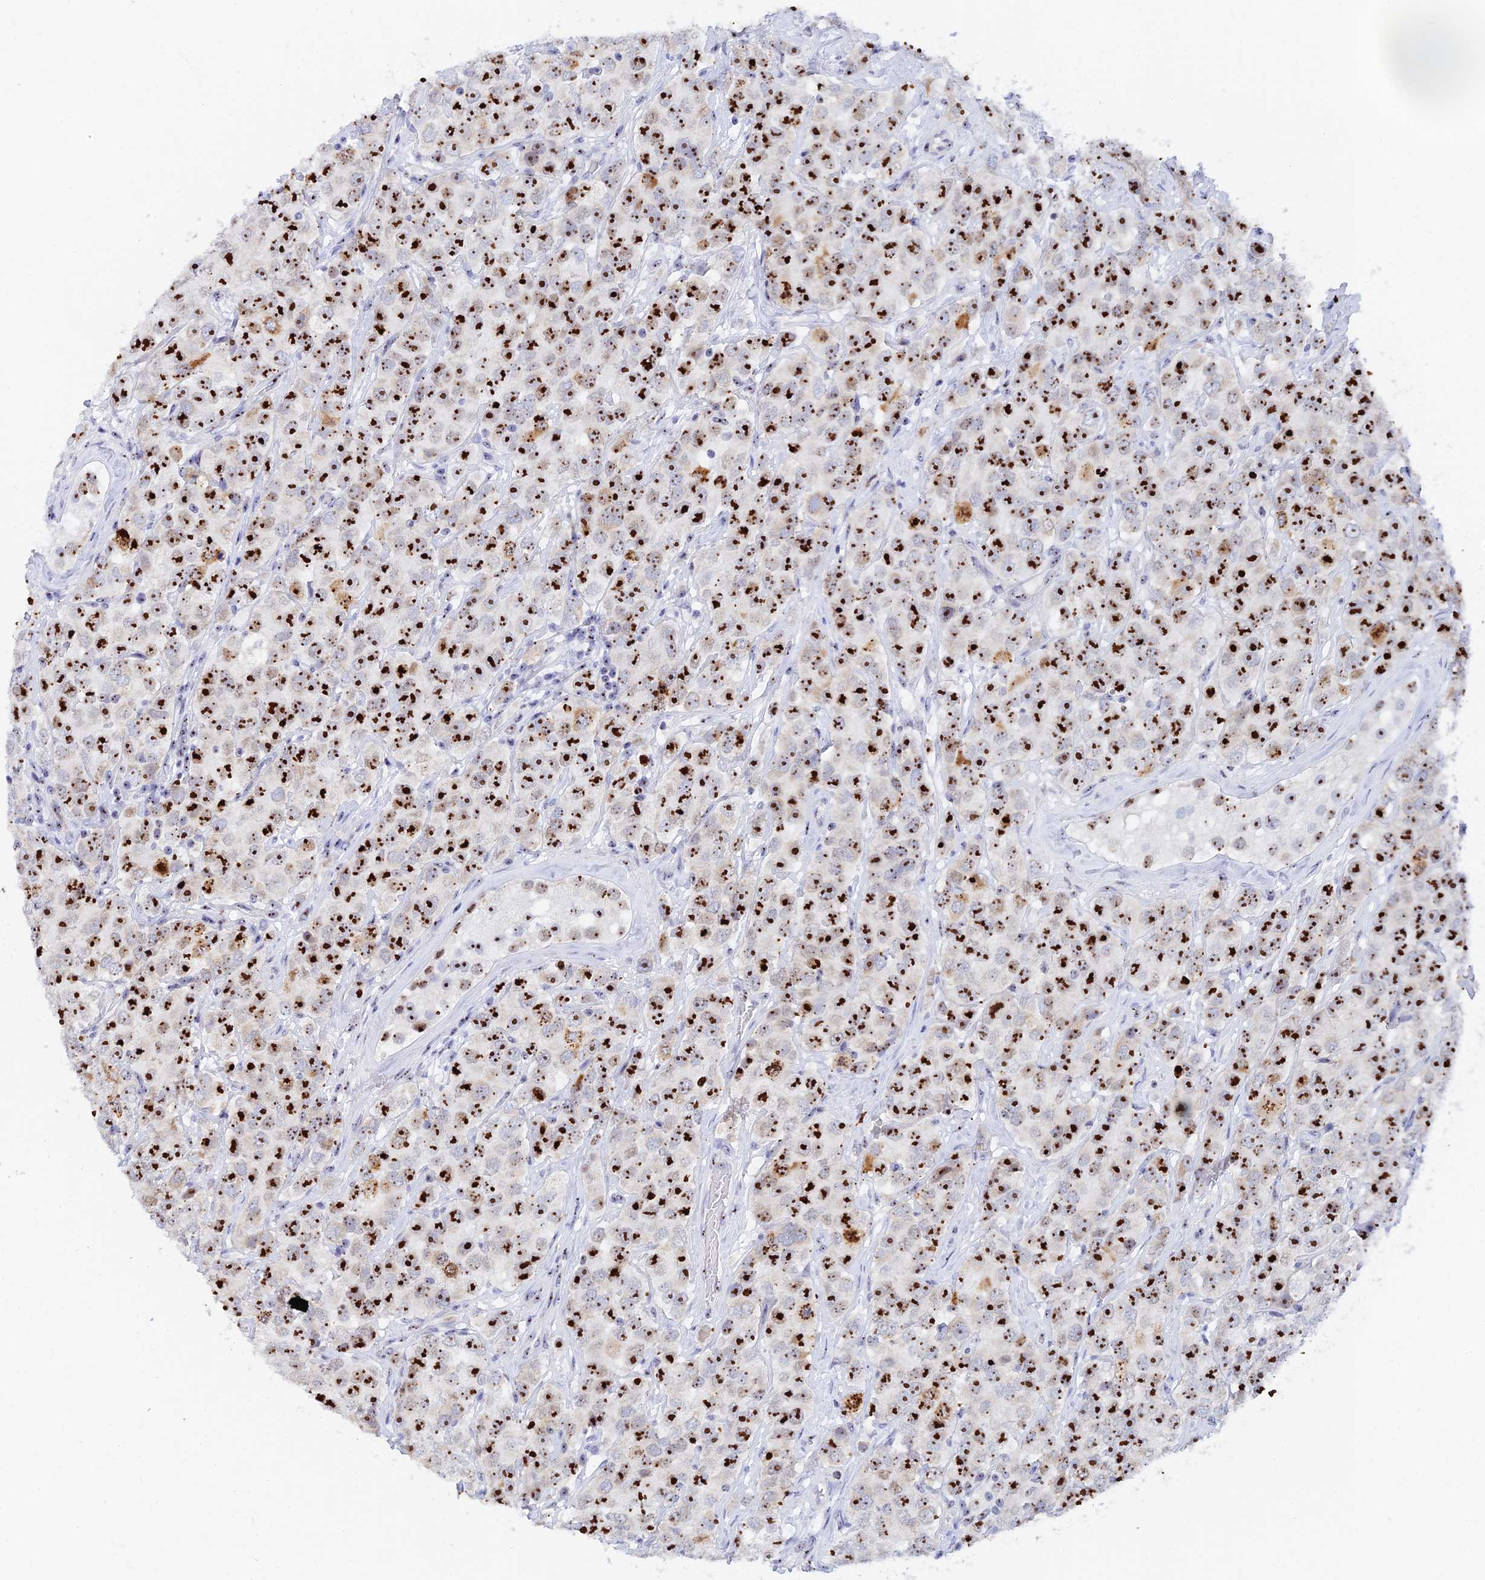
{"staining": {"intensity": "strong", "quantity": ">75%", "location": "nuclear"}, "tissue": "testis cancer", "cell_type": "Tumor cells", "image_type": "cancer", "snomed": [{"axis": "morphology", "description": "Seminoma, NOS"}, {"axis": "topography", "description": "Testis"}], "caption": "Strong nuclear positivity for a protein is appreciated in about >75% of tumor cells of testis cancer (seminoma) using immunohistochemistry.", "gene": "RSL1D1", "patient": {"sex": "male", "age": 28}}